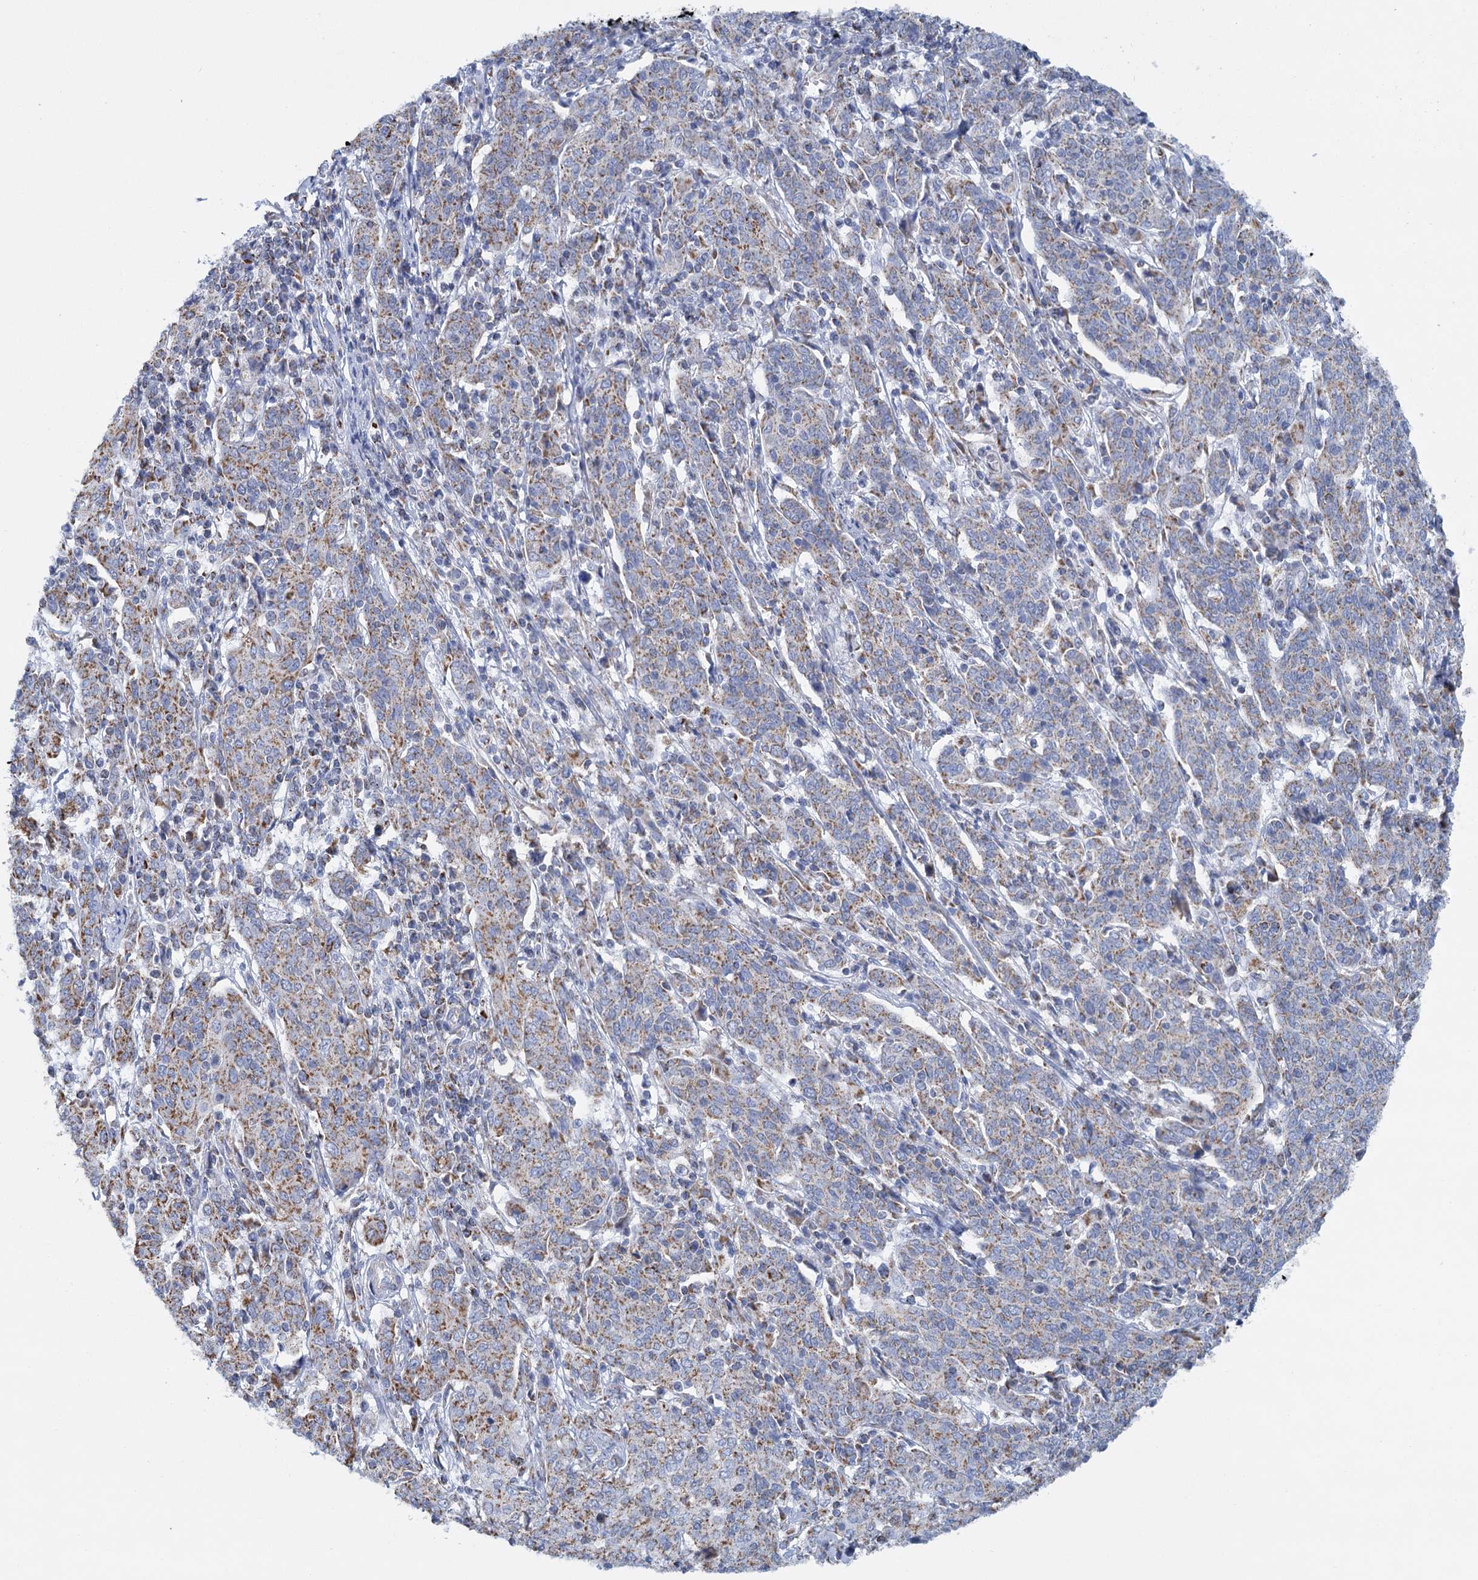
{"staining": {"intensity": "moderate", "quantity": ">75%", "location": "cytoplasmic/membranous"}, "tissue": "cervical cancer", "cell_type": "Tumor cells", "image_type": "cancer", "snomed": [{"axis": "morphology", "description": "Squamous cell carcinoma, NOS"}, {"axis": "topography", "description": "Cervix"}], "caption": "An immunohistochemistry micrograph of neoplastic tissue is shown. Protein staining in brown shows moderate cytoplasmic/membranous positivity in cervical cancer (squamous cell carcinoma) within tumor cells.", "gene": "CCP110", "patient": {"sex": "female", "age": 67}}